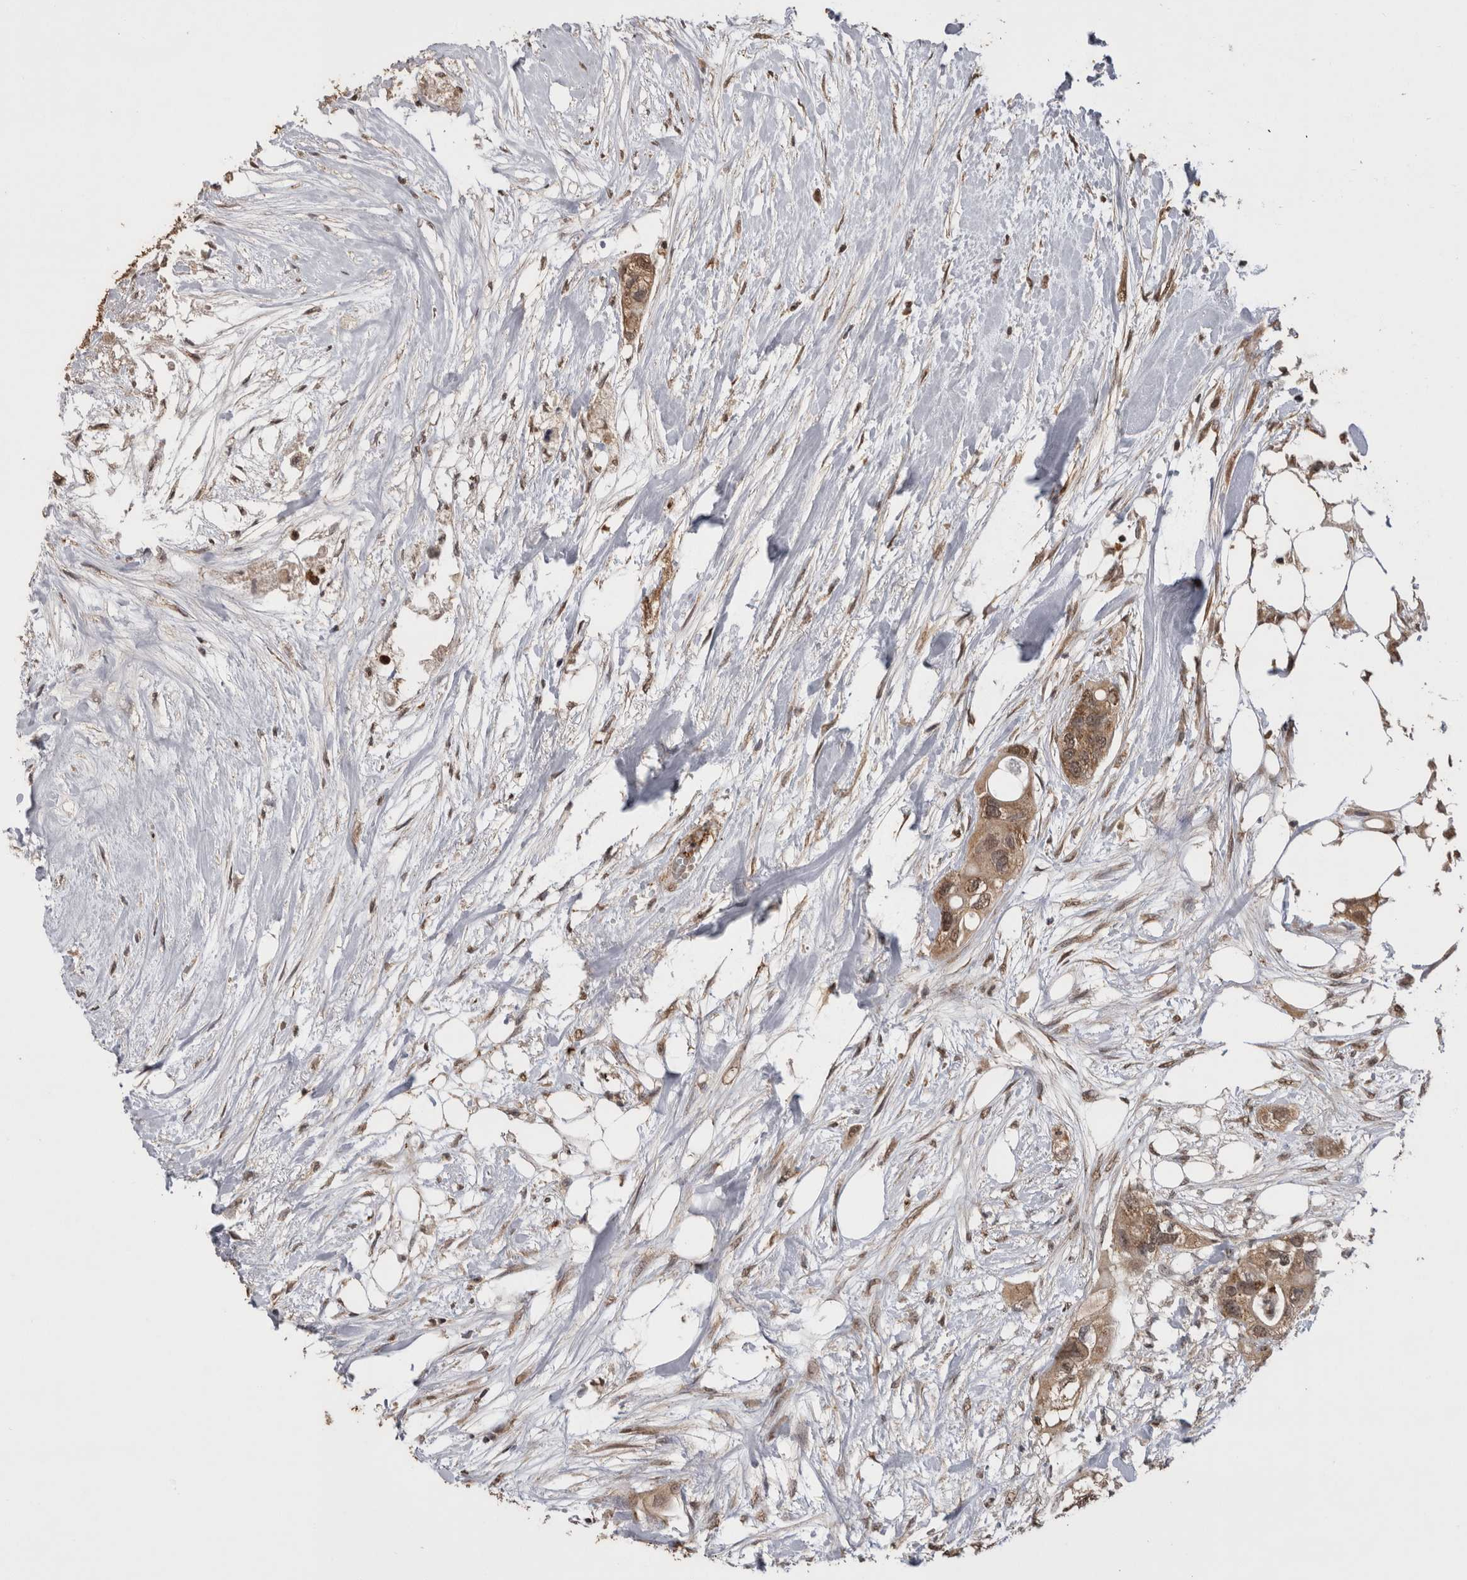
{"staining": {"intensity": "moderate", "quantity": ">75%", "location": "cytoplasmic/membranous,nuclear"}, "tissue": "colorectal cancer", "cell_type": "Tumor cells", "image_type": "cancer", "snomed": [{"axis": "morphology", "description": "Adenocarcinoma, NOS"}, {"axis": "topography", "description": "Colon"}], "caption": "A photomicrograph of colorectal cancer stained for a protein reveals moderate cytoplasmic/membranous and nuclear brown staining in tumor cells. (DAB (3,3'-diaminobenzidine) IHC, brown staining for protein, blue staining for nuclei).", "gene": "PAK4", "patient": {"sex": "female", "age": 57}}